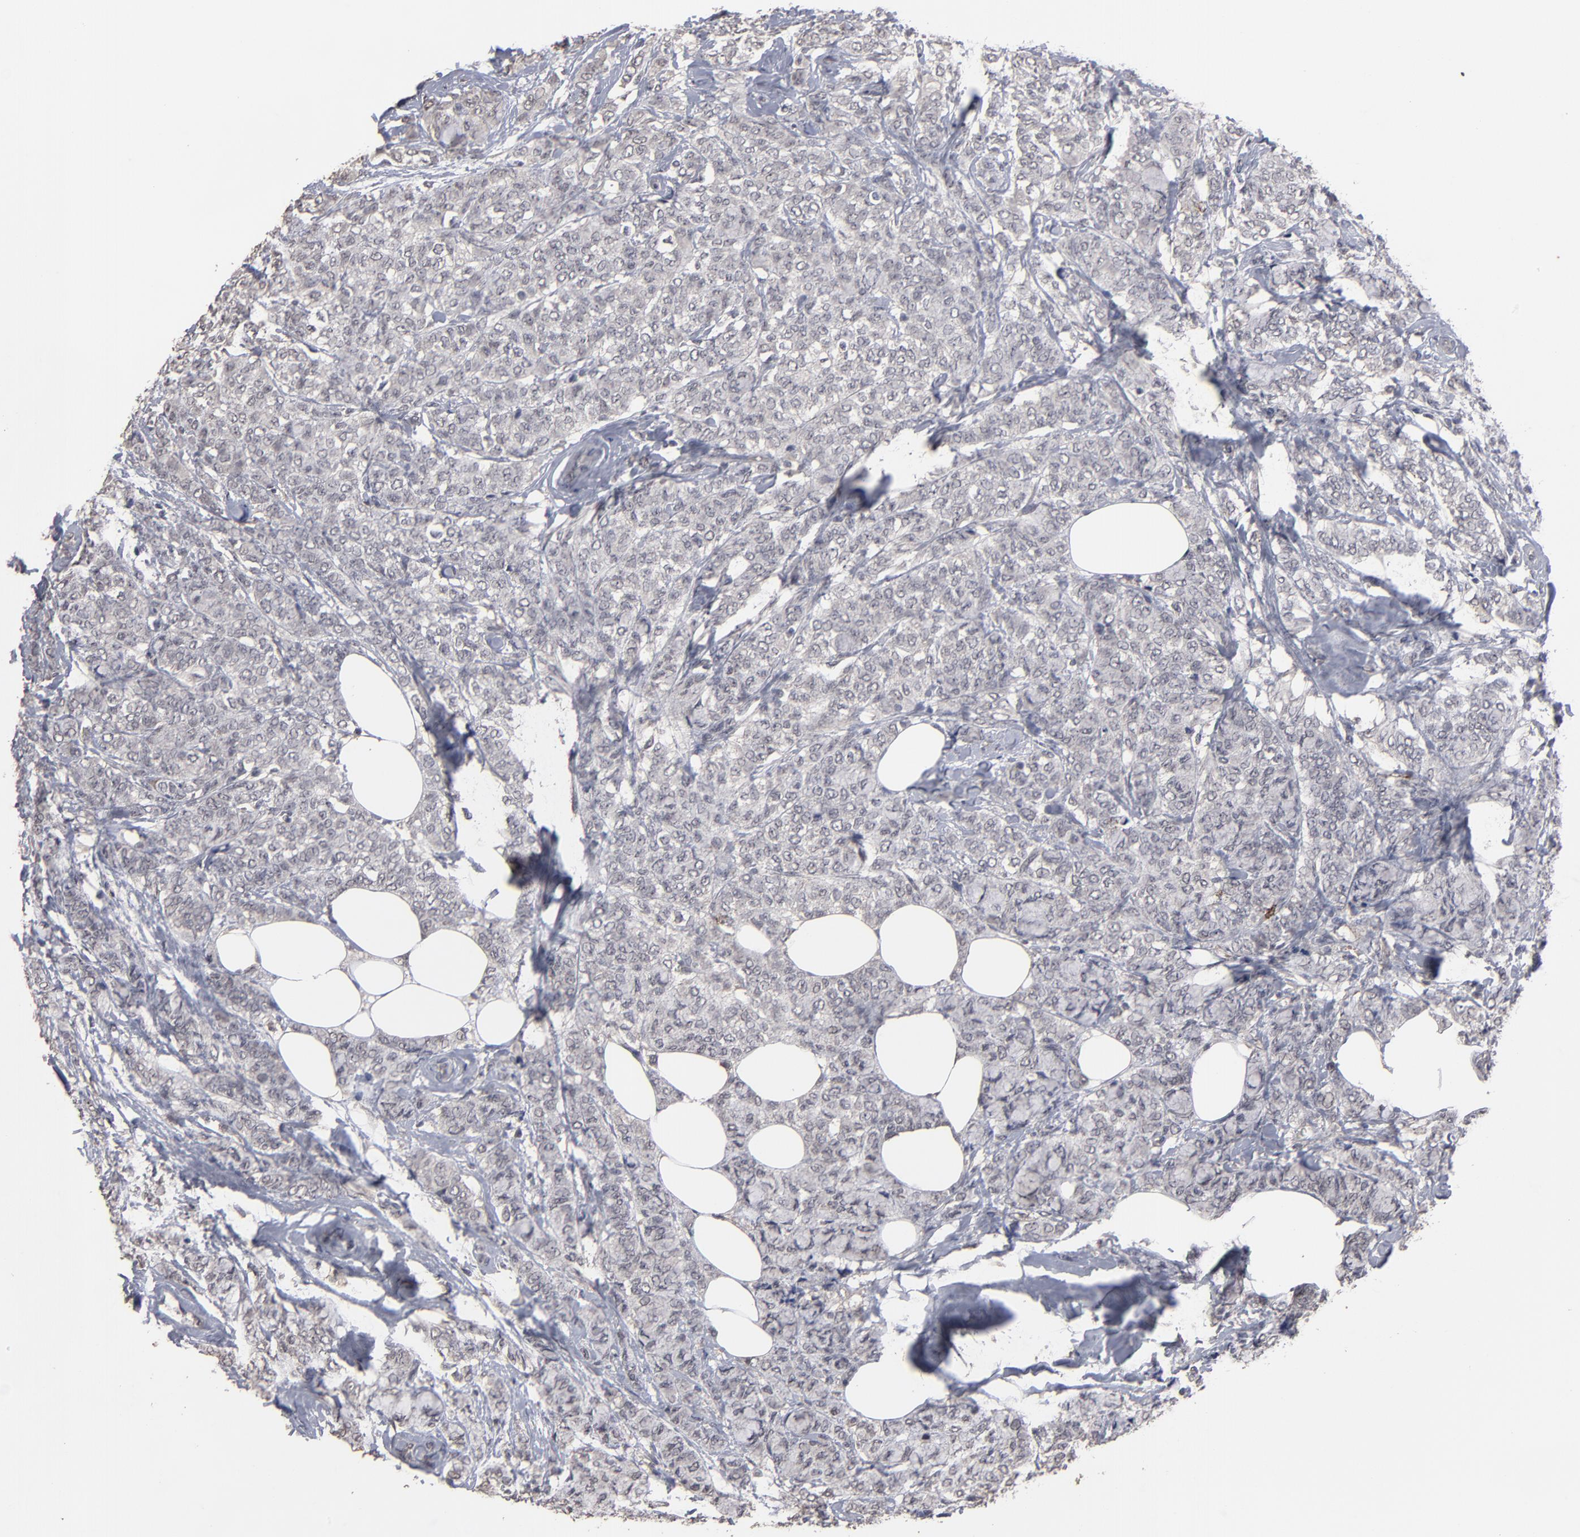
{"staining": {"intensity": "weak", "quantity": ">75%", "location": "cytoplasmic/membranous"}, "tissue": "breast cancer", "cell_type": "Tumor cells", "image_type": "cancer", "snomed": [{"axis": "morphology", "description": "Lobular carcinoma"}, {"axis": "topography", "description": "Breast"}], "caption": "Immunohistochemical staining of human breast lobular carcinoma shows low levels of weak cytoplasmic/membranous expression in approximately >75% of tumor cells.", "gene": "SLC22A17", "patient": {"sex": "female", "age": 60}}